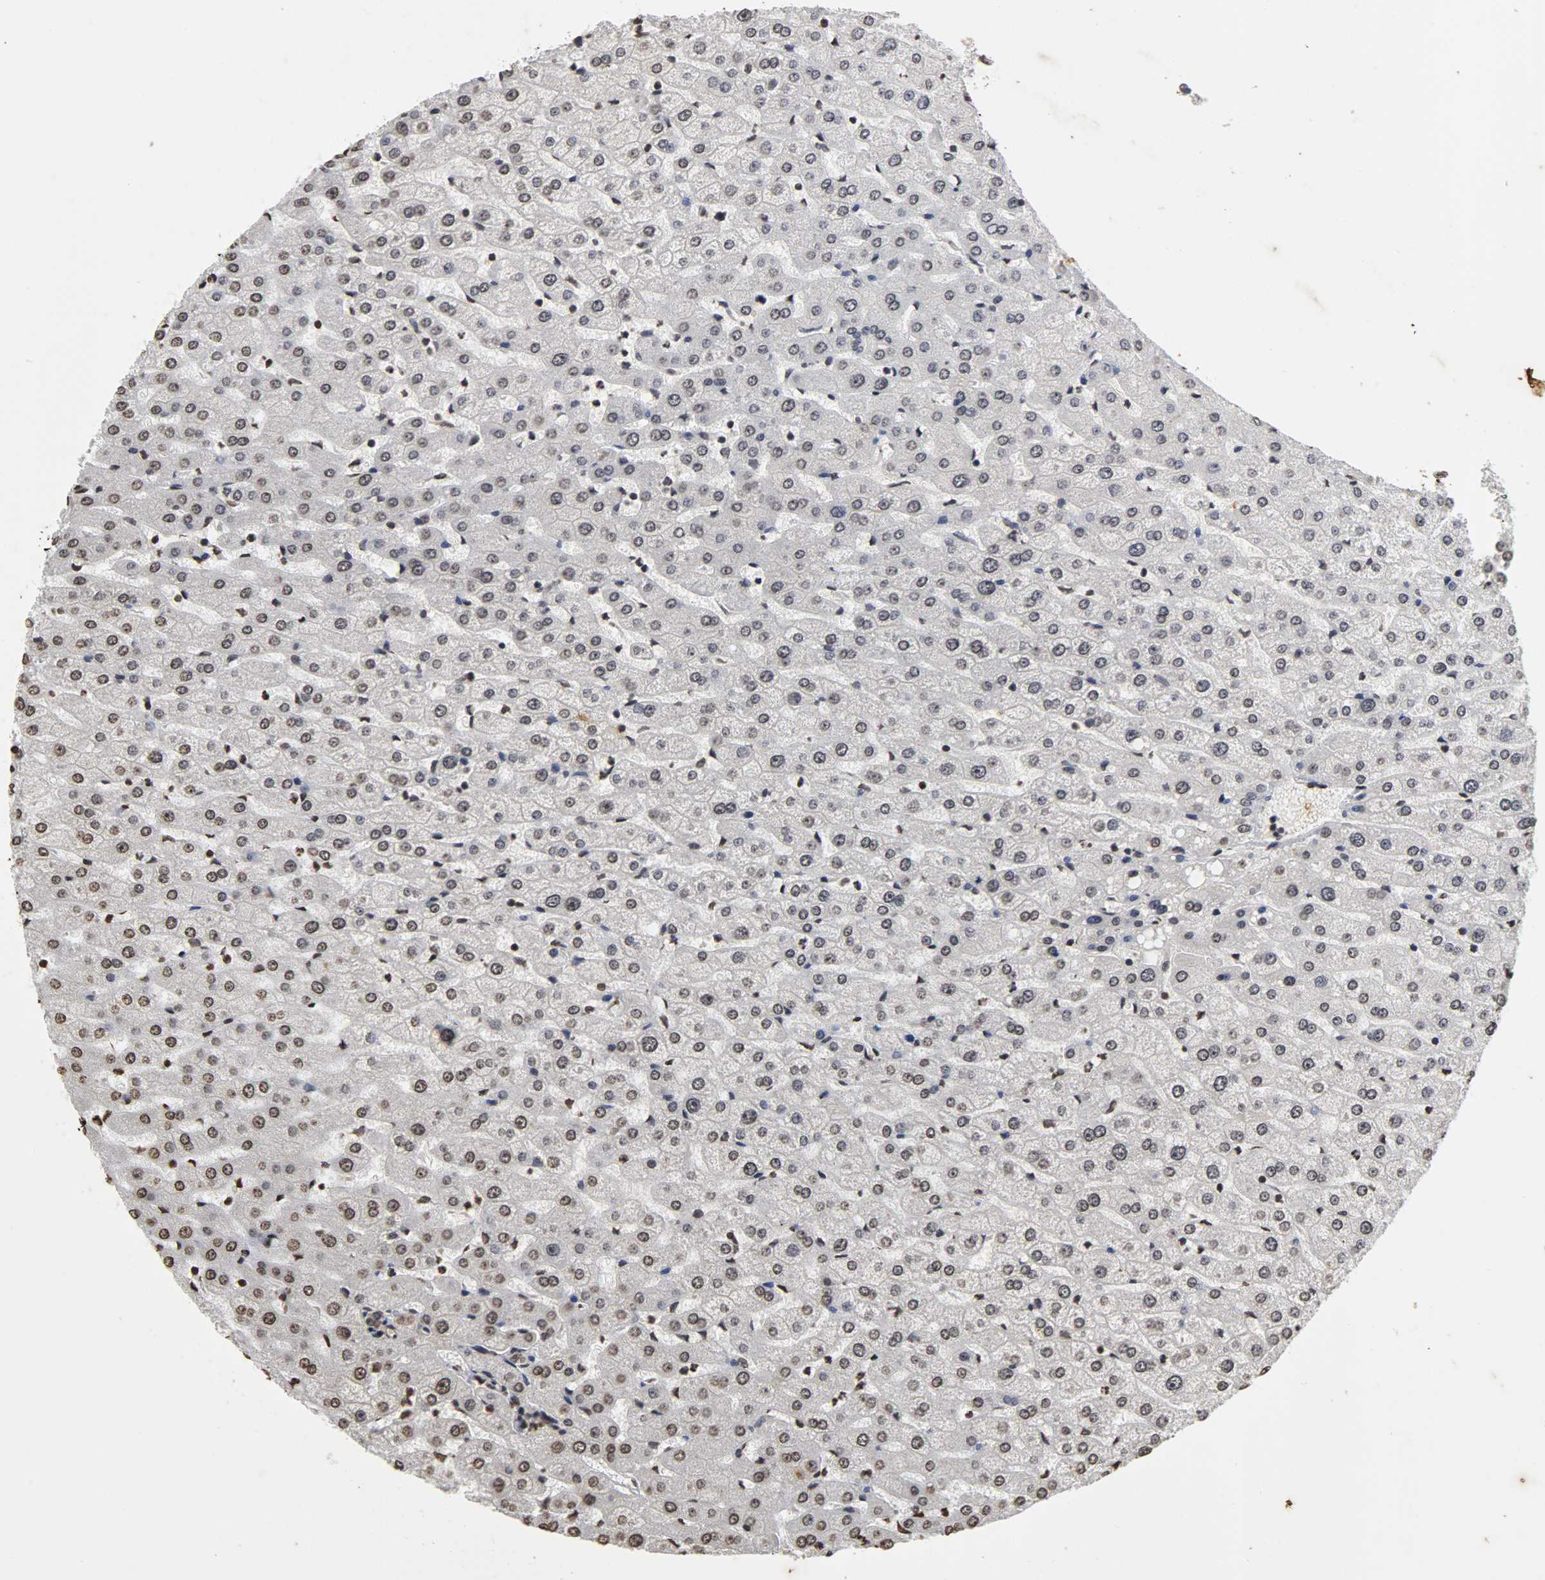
{"staining": {"intensity": "weak", "quantity": "<25%", "location": "nuclear"}, "tissue": "liver", "cell_type": "Hepatocytes", "image_type": "normal", "snomed": [{"axis": "morphology", "description": "Normal tissue, NOS"}, {"axis": "morphology", "description": "Fibrosis, NOS"}, {"axis": "topography", "description": "Liver"}], "caption": "The photomicrograph reveals no significant positivity in hepatocytes of liver.", "gene": "ERCC2", "patient": {"sex": "female", "age": 29}}